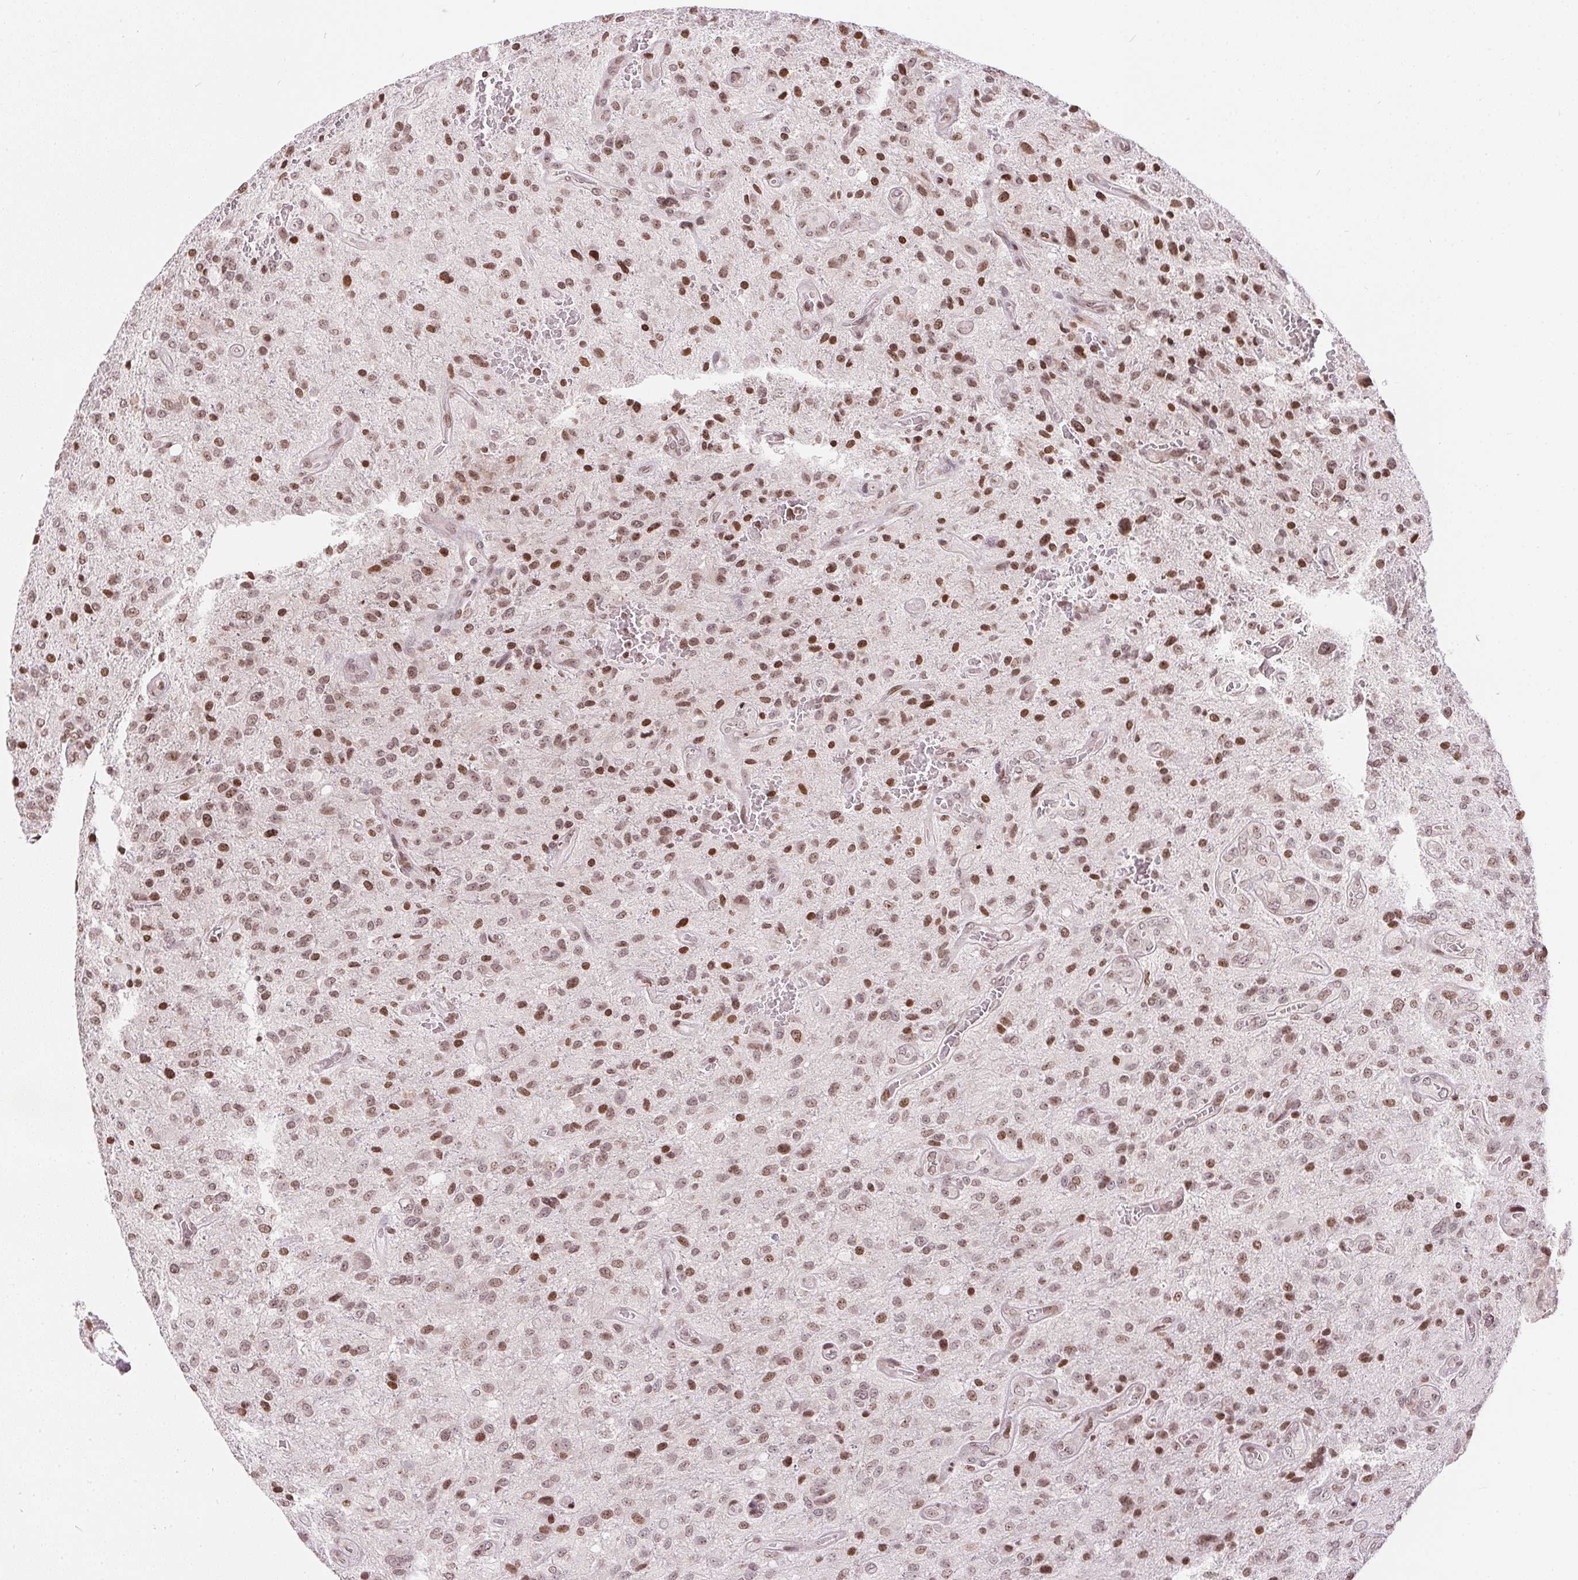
{"staining": {"intensity": "moderate", "quantity": ">75%", "location": "nuclear"}, "tissue": "glioma", "cell_type": "Tumor cells", "image_type": "cancer", "snomed": [{"axis": "morphology", "description": "Glioma, malignant, Low grade"}, {"axis": "topography", "description": "Brain"}], "caption": "Low-grade glioma (malignant) stained for a protein (brown) shows moderate nuclear positive staining in about >75% of tumor cells.", "gene": "RNF181", "patient": {"sex": "male", "age": 66}}